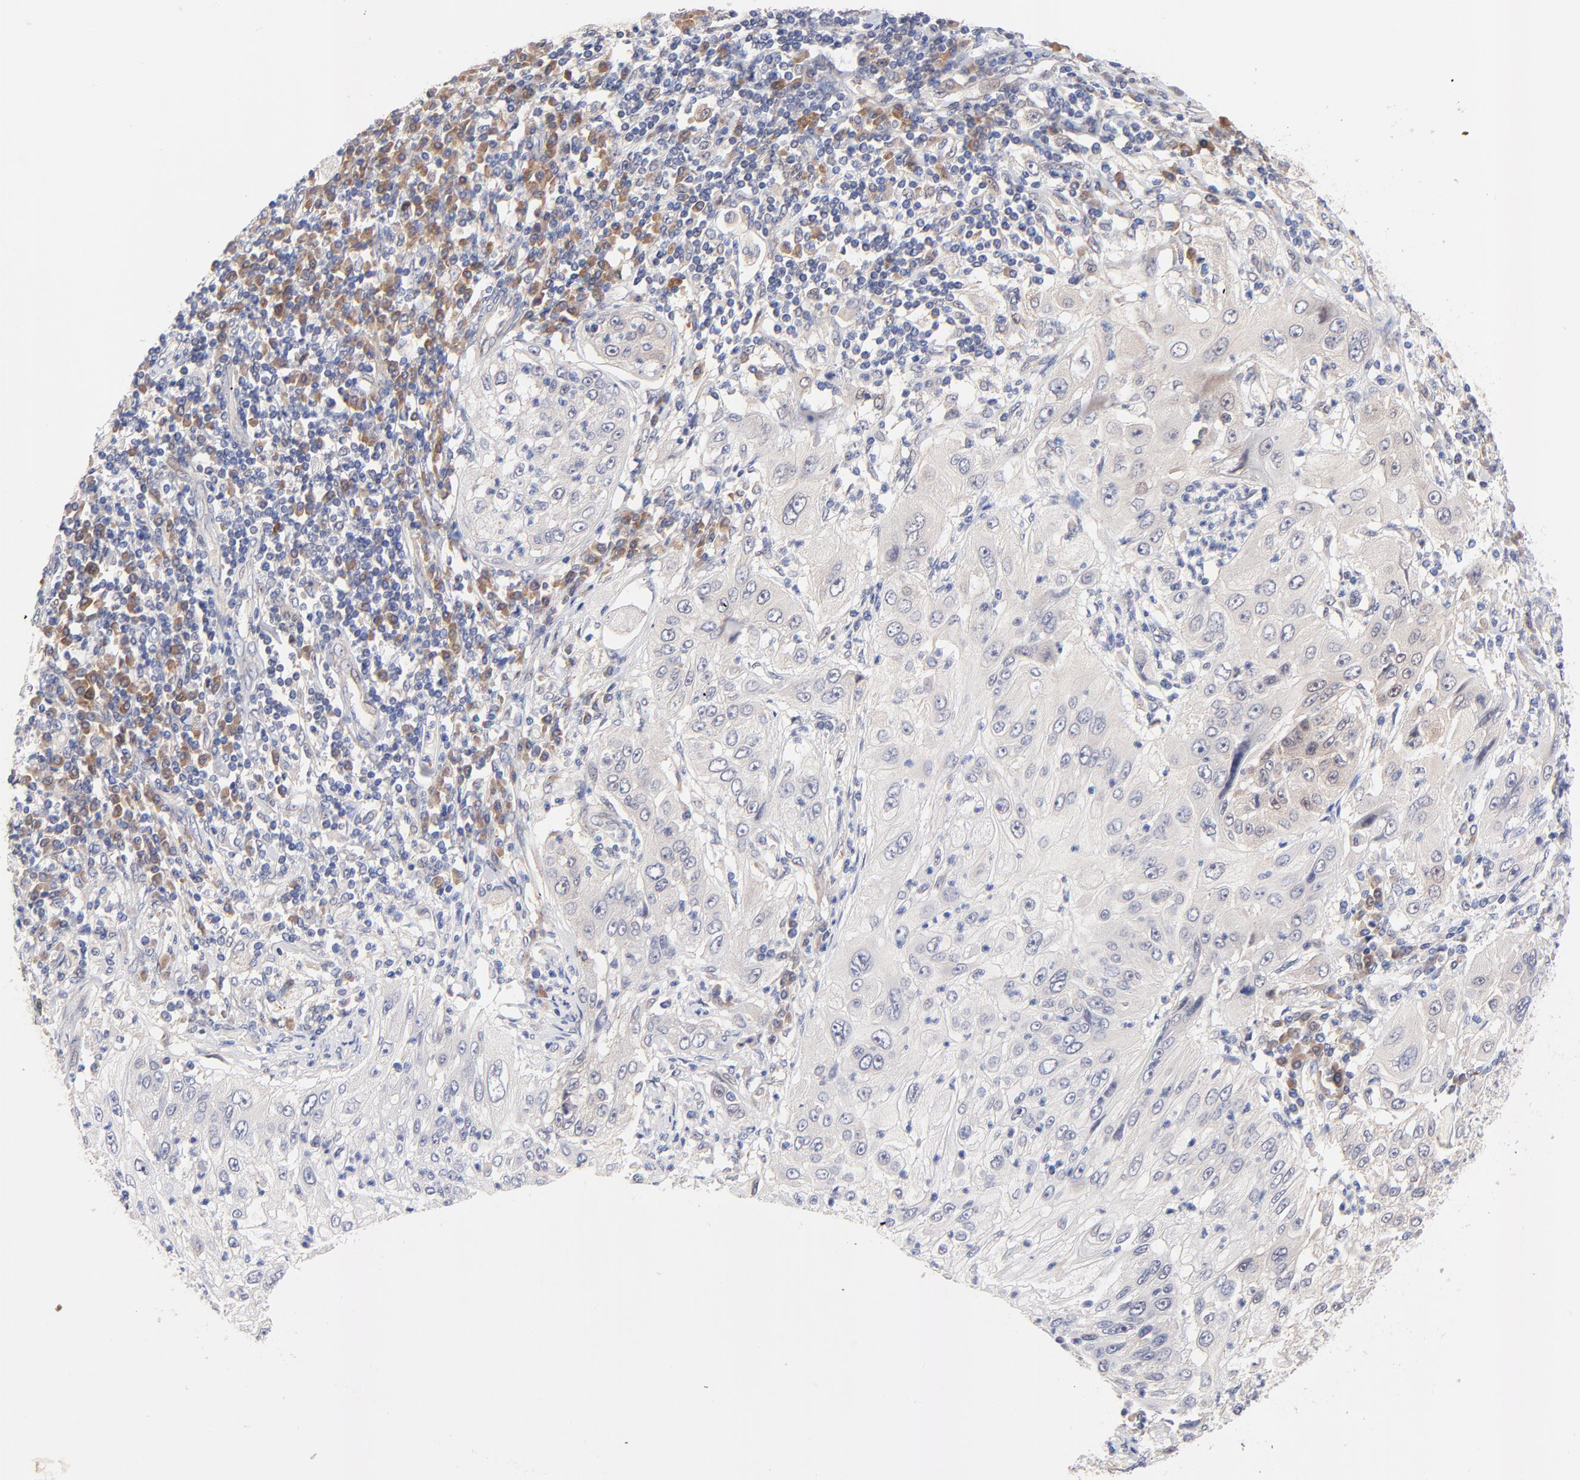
{"staining": {"intensity": "weak", "quantity": "<25%", "location": "cytoplasmic/membranous"}, "tissue": "lung cancer", "cell_type": "Tumor cells", "image_type": "cancer", "snomed": [{"axis": "morphology", "description": "Inflammation, NOS"}, {"axis": "morphology", "description": "Squamous cell carcinoma, NOS"}, {"axis": "topography", "description": "Lymph node"}, {"axis": "topography", "description": "Soft tissue"}, {"axis": "topography", "description": "Lung"}], "caption": "A histopathology image of human lung cancer is negative for staining in tumor cells. The staining was performed using DAB to visualize the protein expression in brown, while the nuclei were stained in blue with hematoxylin (Magnification: 20x).", "gene": "TXNL1", "patient": {"sex": "male", "age": 66}}